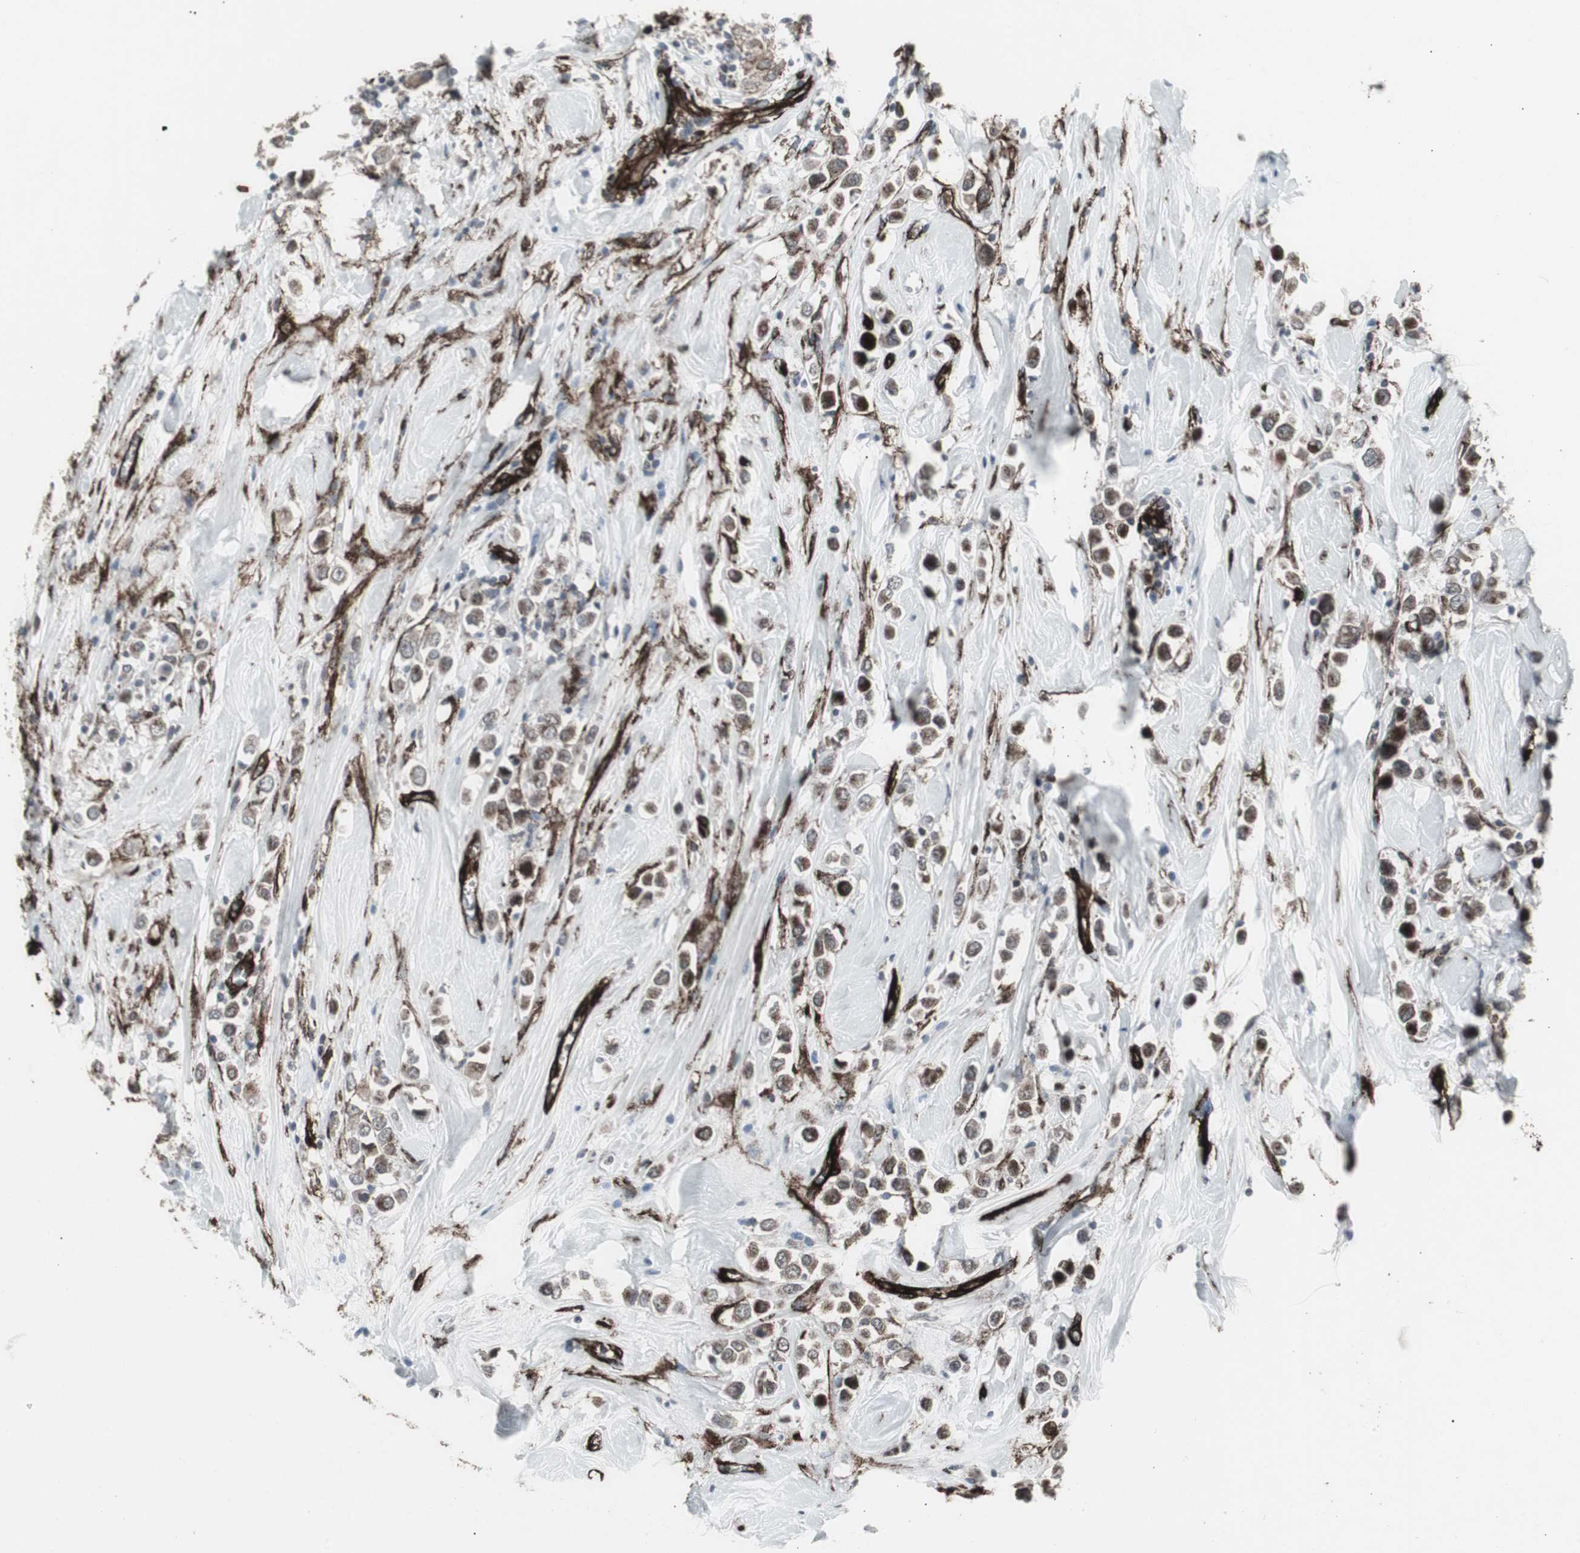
{"staining": {"intensity": "moderate", "quantity": "25%-75%", "location": "cytoplasmic/membranous,nuclear"}, "tissue": "breast cancer", "cell_type": "Tumor cells", "image_type": "cancer", "snomed": [{"axis": "morphology", "description": "Duct carcinoma"}, {"axis": "topography", "description": "Breast"}], "caption": "Tumor cells show medium levels of moderate cytoplasmic/membranous and nuclear expression in approximately 25%-75% of cells in breast cancer.", "gene": "PDGFA", "patient": {"sex": "female", "age": 61}}